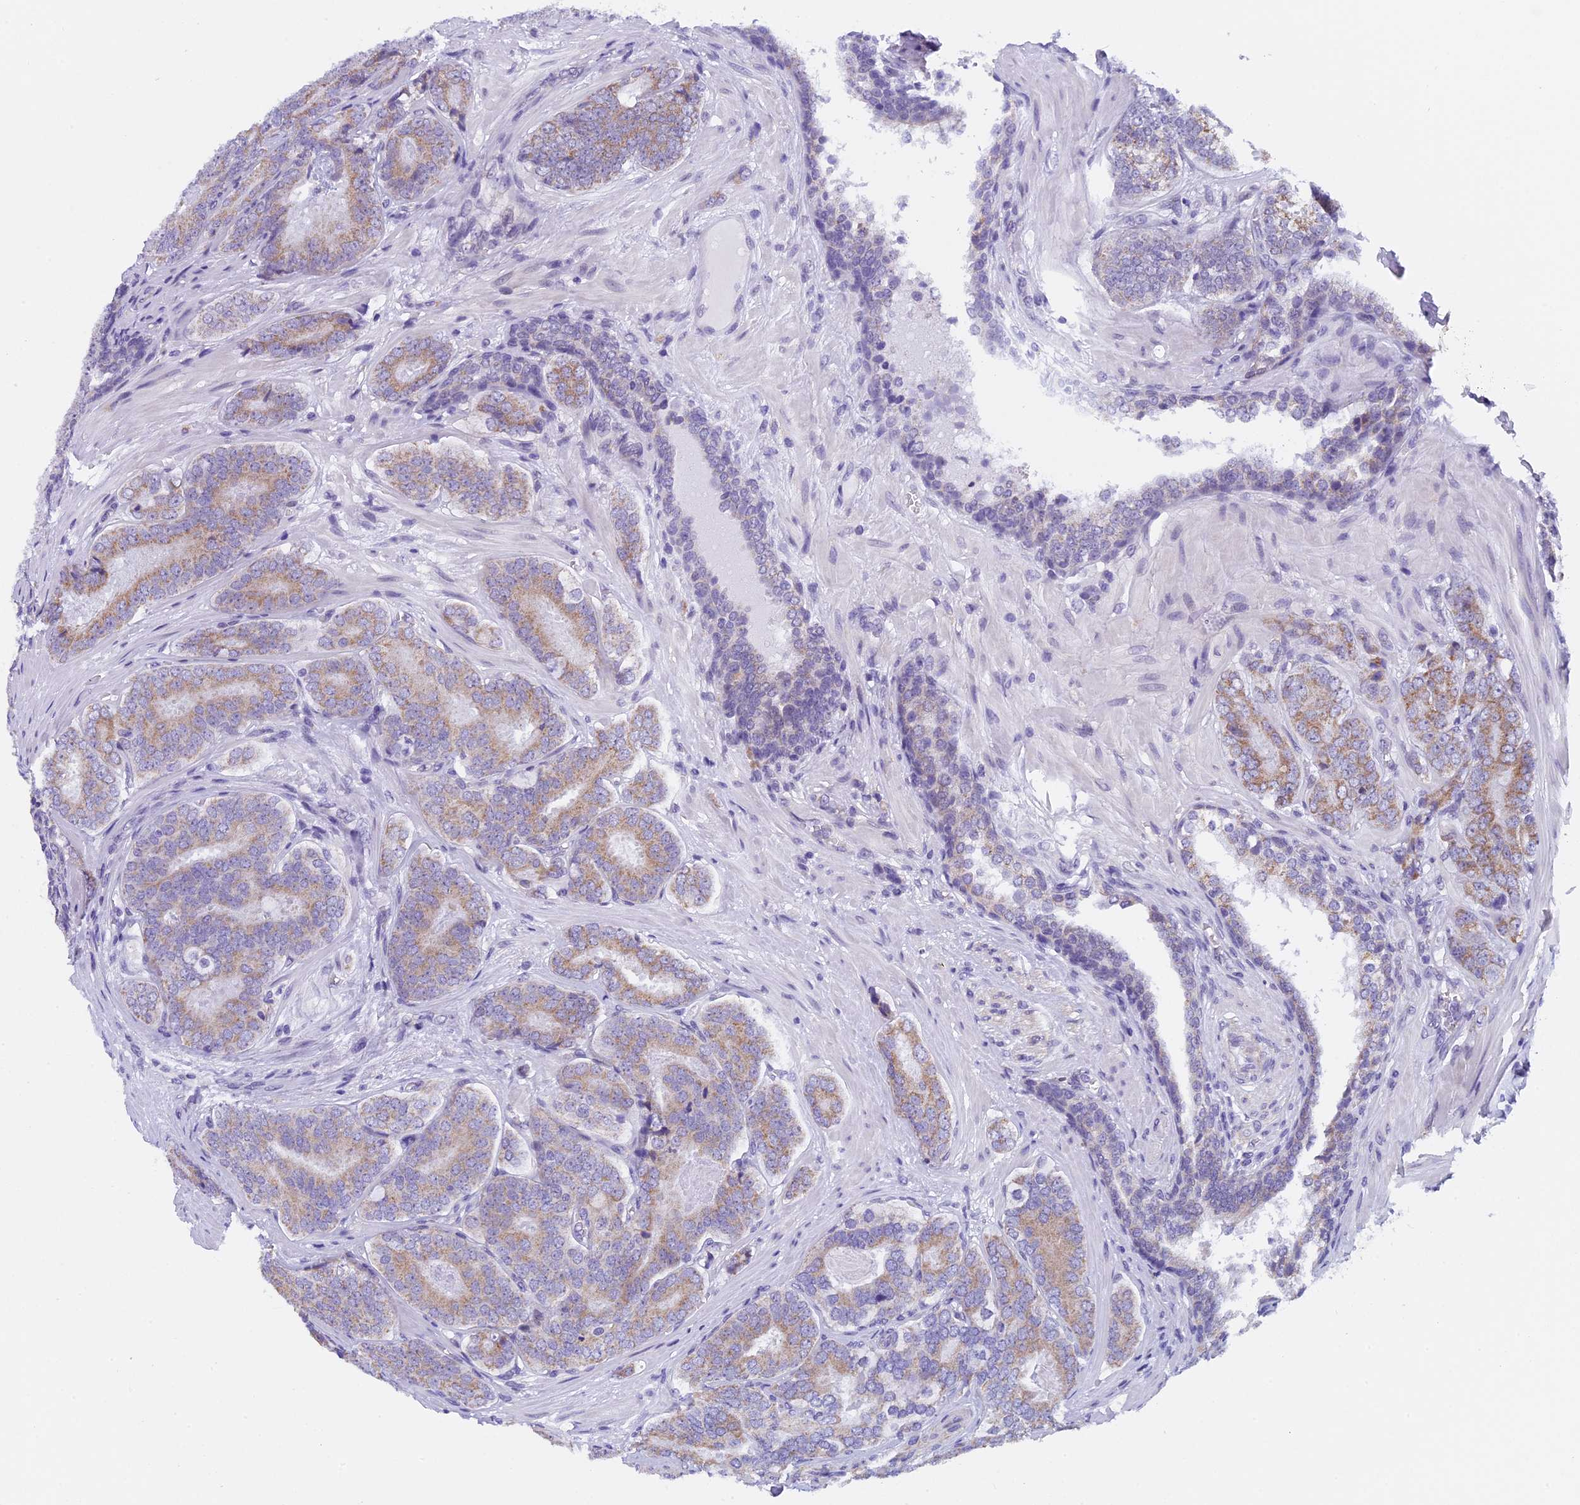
{"staining": {"intensity": "moderate", "quantity": ">75%", "location": "cytoplasmic/membranous"}, "tissue": "prostate cancer", "cell_type": "Tumor cells", "image_type": "cancer", "snomed": [{"axis": "morphology", "description": "Adenocarcinoma, High grade"}, {"axis": "topography", "description": "Prostate"}], "caption": "About >75% of tumor cells in prostate cancer show moderate cytoplasmic/membranous protein positivity as visualized by brown immunohistochemical staining.", "gene": "ZNF317", "patient": {"sex": "male", "age": 63}}